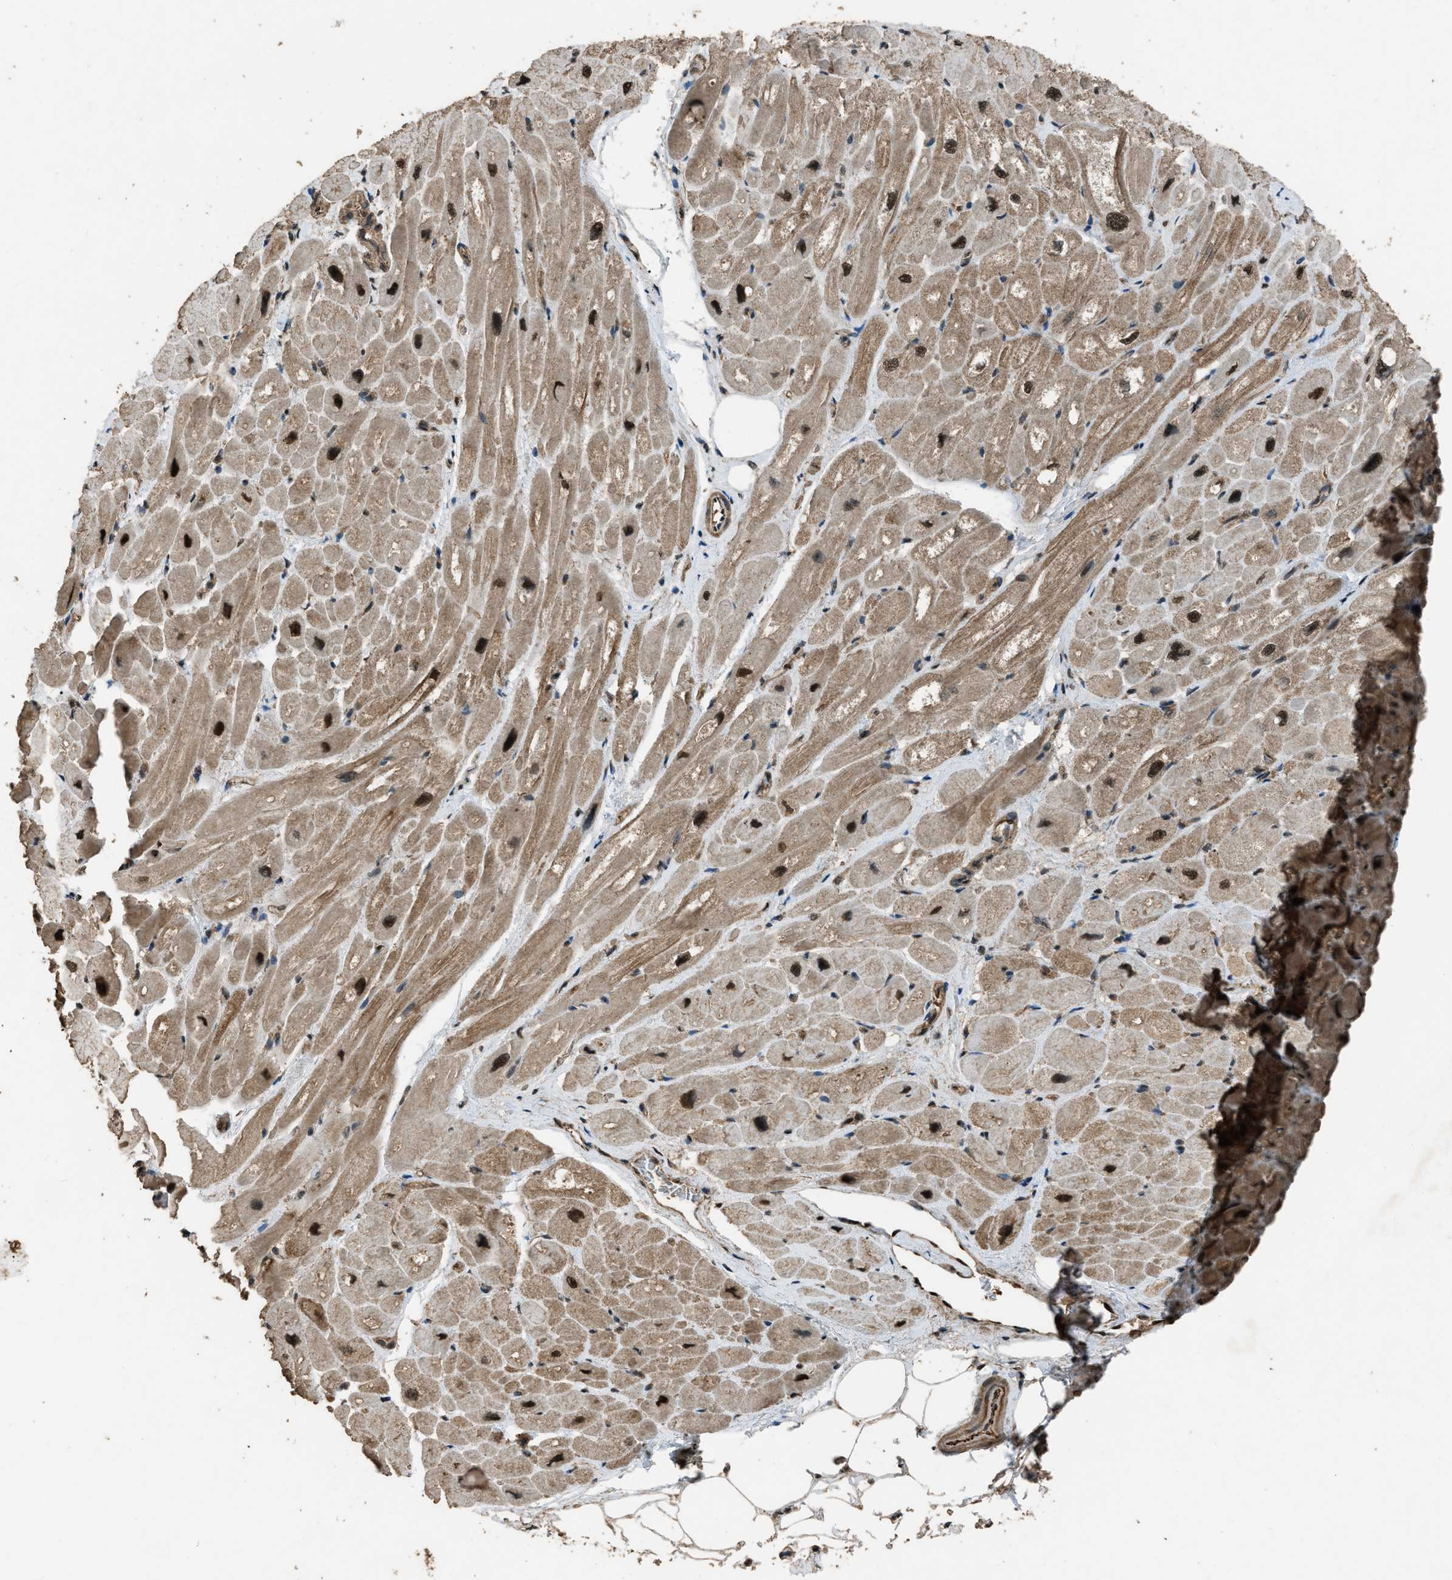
{"staining": {"intensity": "moderate", "quantity": ">75%", "location": "cytoplasmic/membranous,nuclear"}, "tissue": "heart muscle", "cell_type": "Cardiomyocytes", "image_type": "normal", "snomed": [{"axis": "morphology", "description": "Normal tissue, NOS"}, {"axis": "topography", "description": "Heart"}], "caption": "Immunohistochemical staining of unremarkable heart muscle demonstrates moderate cytoplasmic/membranous,nuclear protein expression in about >75% of cardiomyocytes.", "gene": "SERTAD2", "patient": {"sex": "male", "age": 49}}